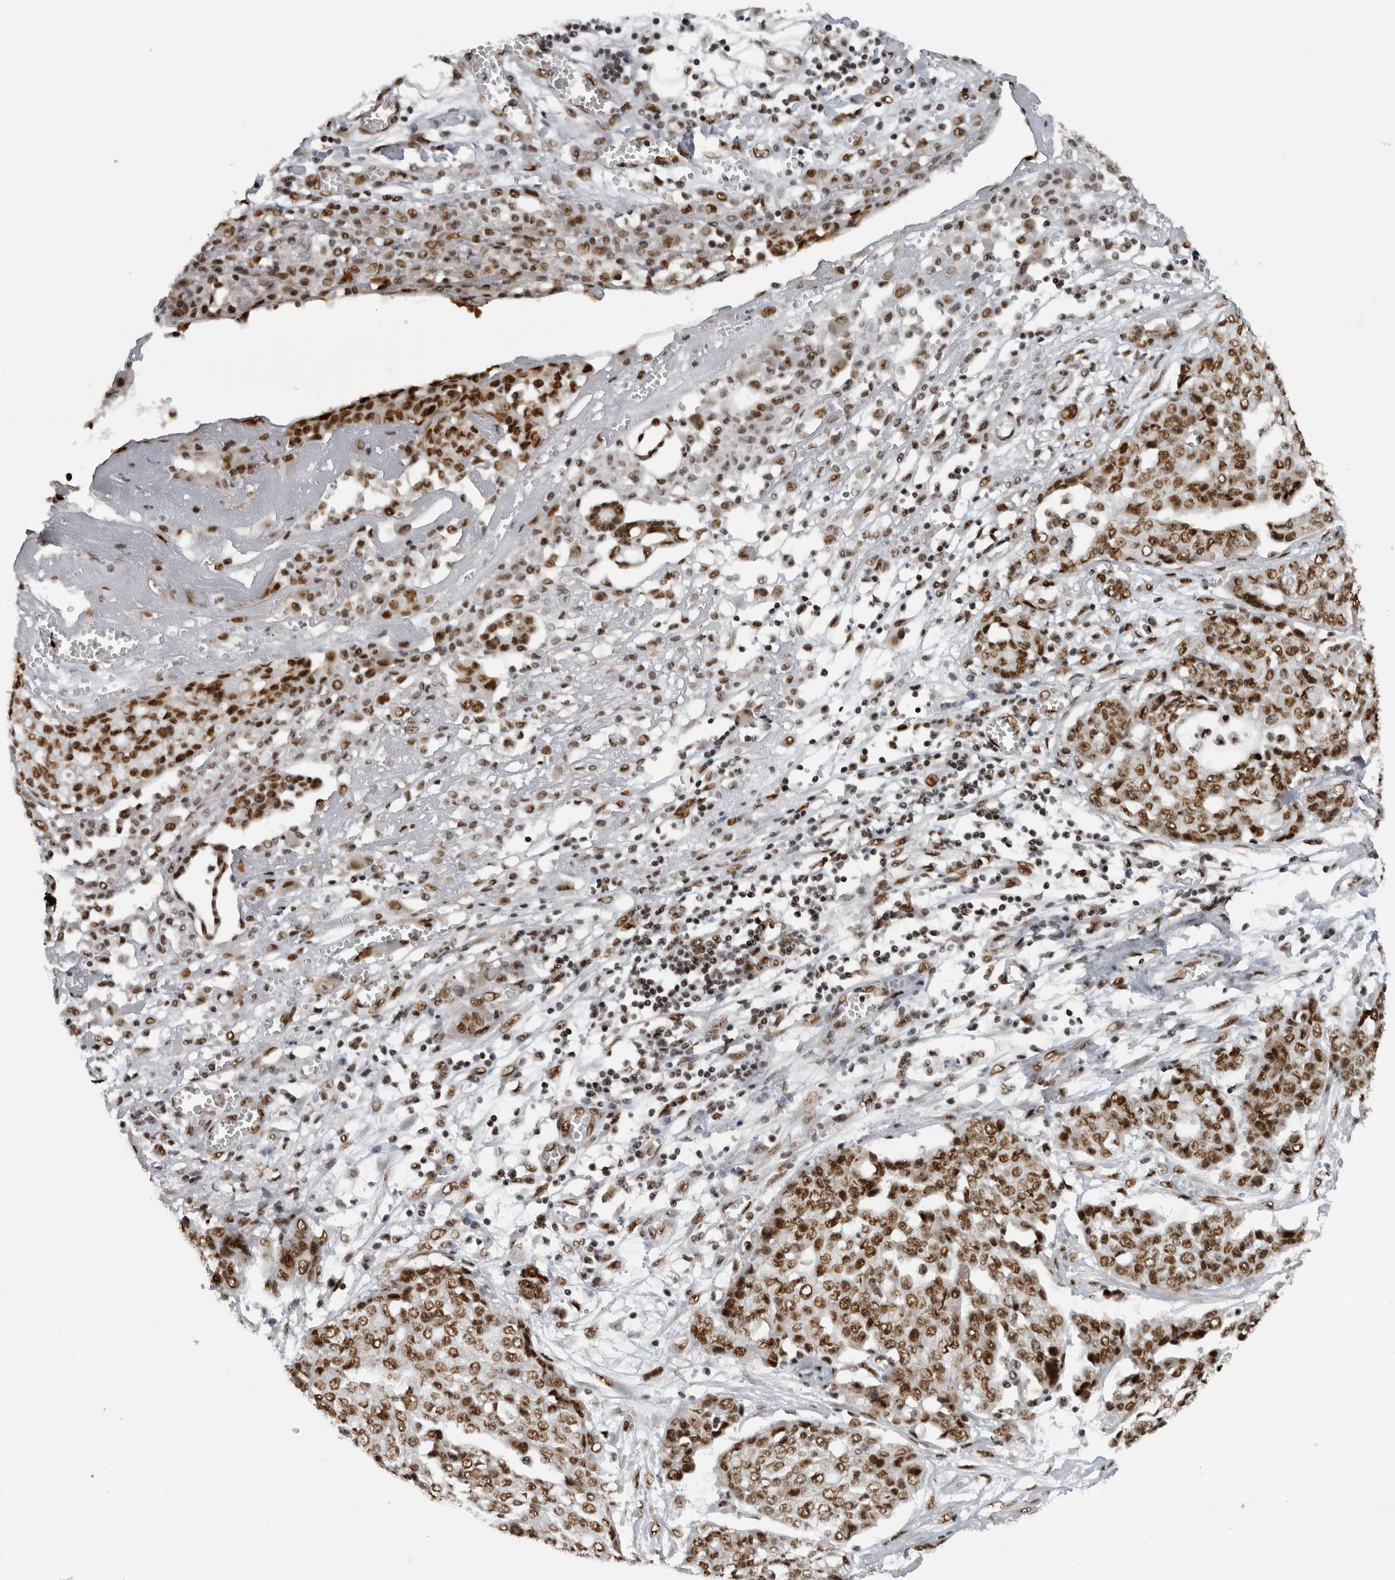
{"staining": {"intensity": "strong", "quantity": ">75%", "location": "nuclear"}, "tissue": "ovarian cancer", "cell_type": "Tumor cells", "image_type": "cancer", "snomed": [{"axis": "morphology", "description": "Cystadenocarcinoma, serous, NOS"}, {"axis": "topography", "description": "Soft tissue"}, {"axis": "topography", "description": "Ovary"}], "caption": "High-power microscopy captured an immunohistochemistry histopathology image of ovarian cancer (serous cystadenocarcinoma), revealing strong nuclear positivity in approximately >75% of tumor cells.", "gene": "ZSCAN2", "patient": {"sex": "female", "age": 57}}